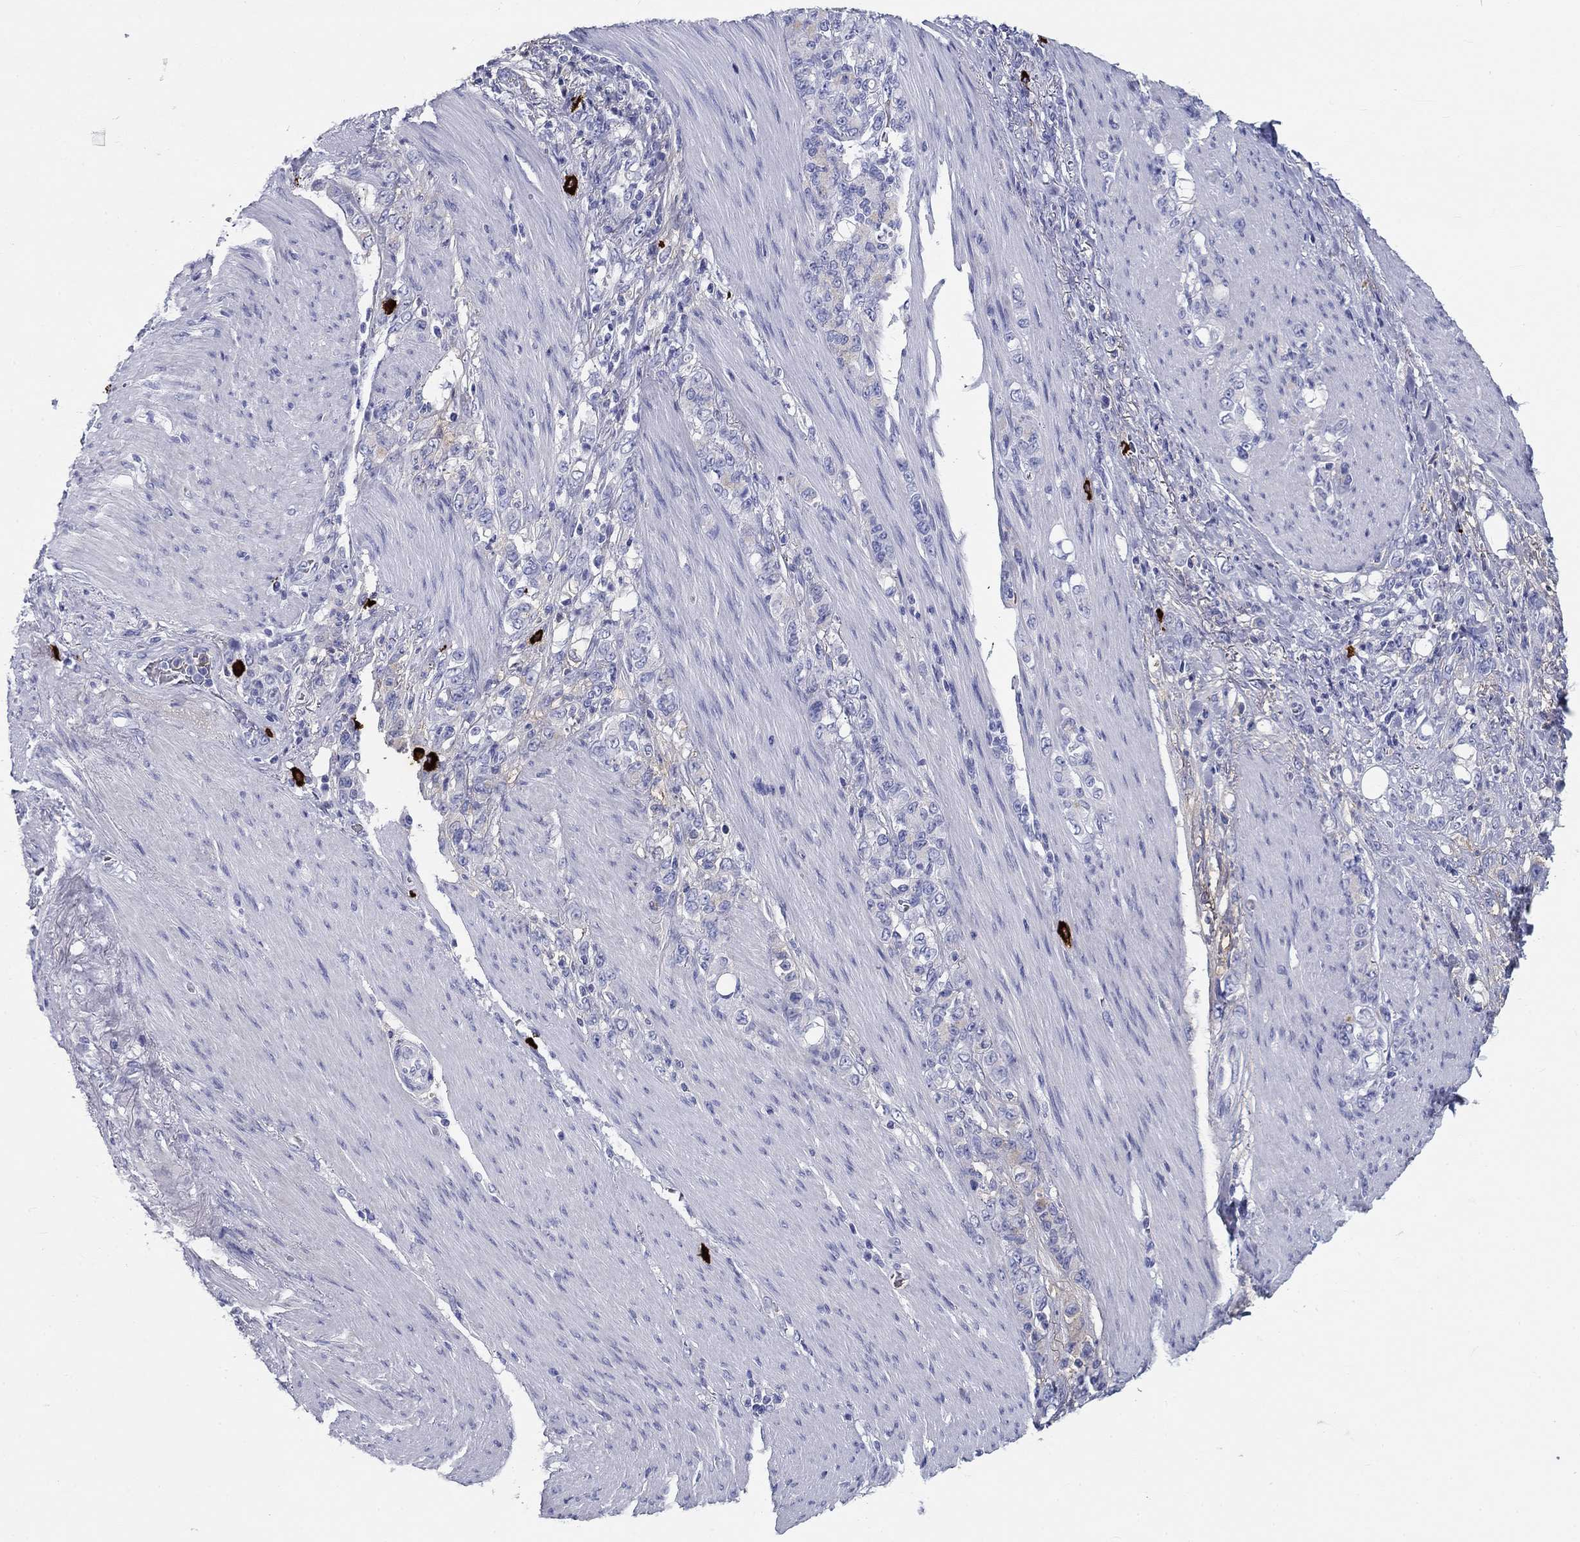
{"staining": {"intensity": "weak", "quantity": "<25%", "location": "cytoplasmic/membranous"}, "tissue": "stomach cancer", "cell_type": "Tumor cells", "image_type": "cancer", "snomed": [{"axis": "morphology", "description": "Adenocarcinoma, NOS"}, {"axis": "topography", "description": "Stomach"}], "caption": "Micrograph shows no significant protein staining in tumor cells of stomach adenocarcinoma. Nuclei are stained in blue.", "gene": "CD40LG", "patient": {"sex": "female", "age": 79}}